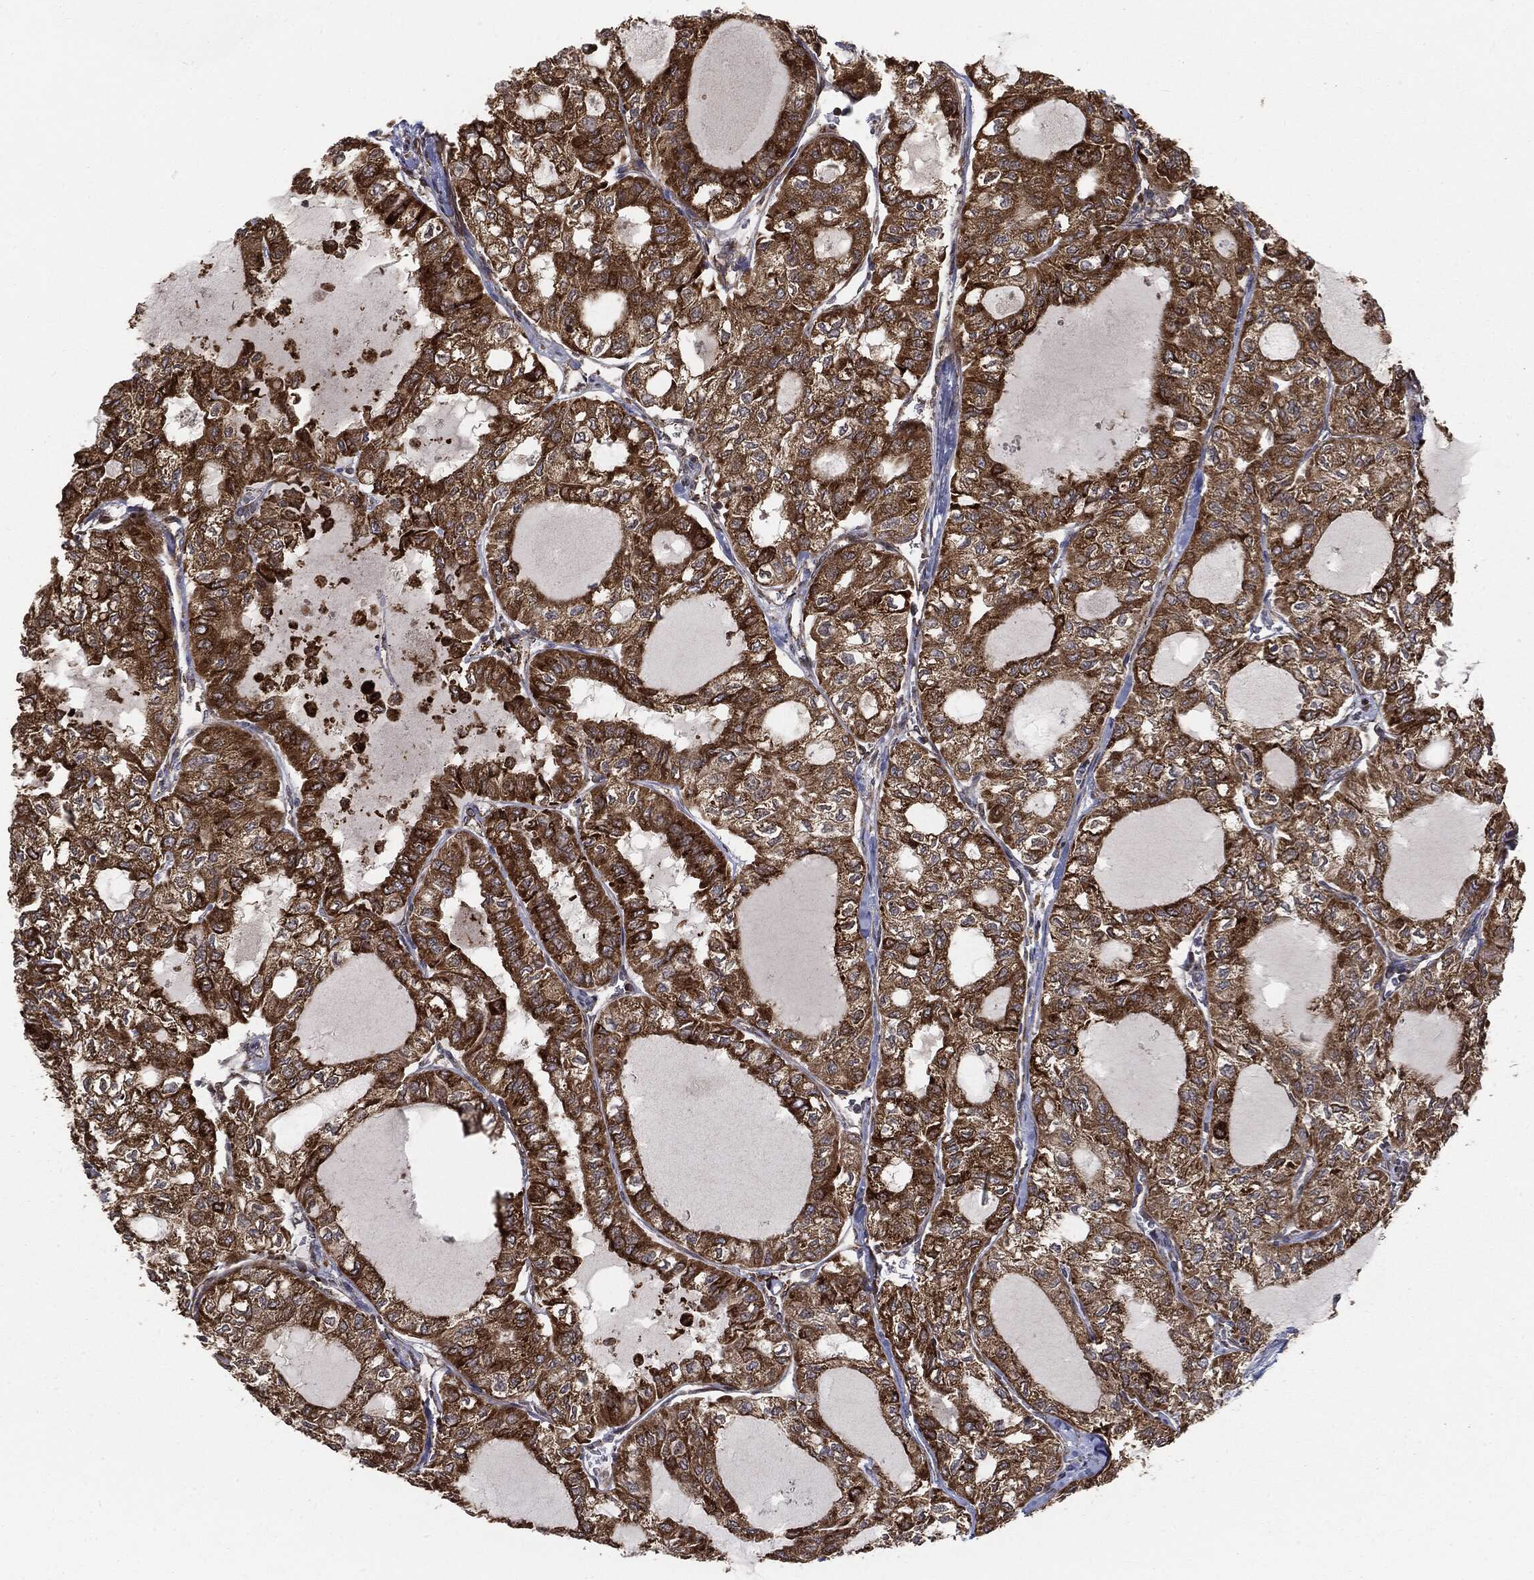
{"staining": {"intensity": "strong", "quantity": ">75%", "location": "cytoplasmic/membranous"}, "tissue": "thyroid cancer", "cell_type": "Tumor cells", "image_type": "cancer", "snomed": [{"axis": "morphology", "description": "Follicular adenoma carcinoma, NOS"}, {"axis": "topography", "description": "Thyroid gland"}], "caption": "Immunohistochemistry (DAB) staining of human thyroid cancer (follicular adenoma carcinoma) displays strong cytoplasmic/membranous protein expression in about >75% of tumor cells.", "gene": "CYLD", "patient": {"sex": "male", "age": 75}}